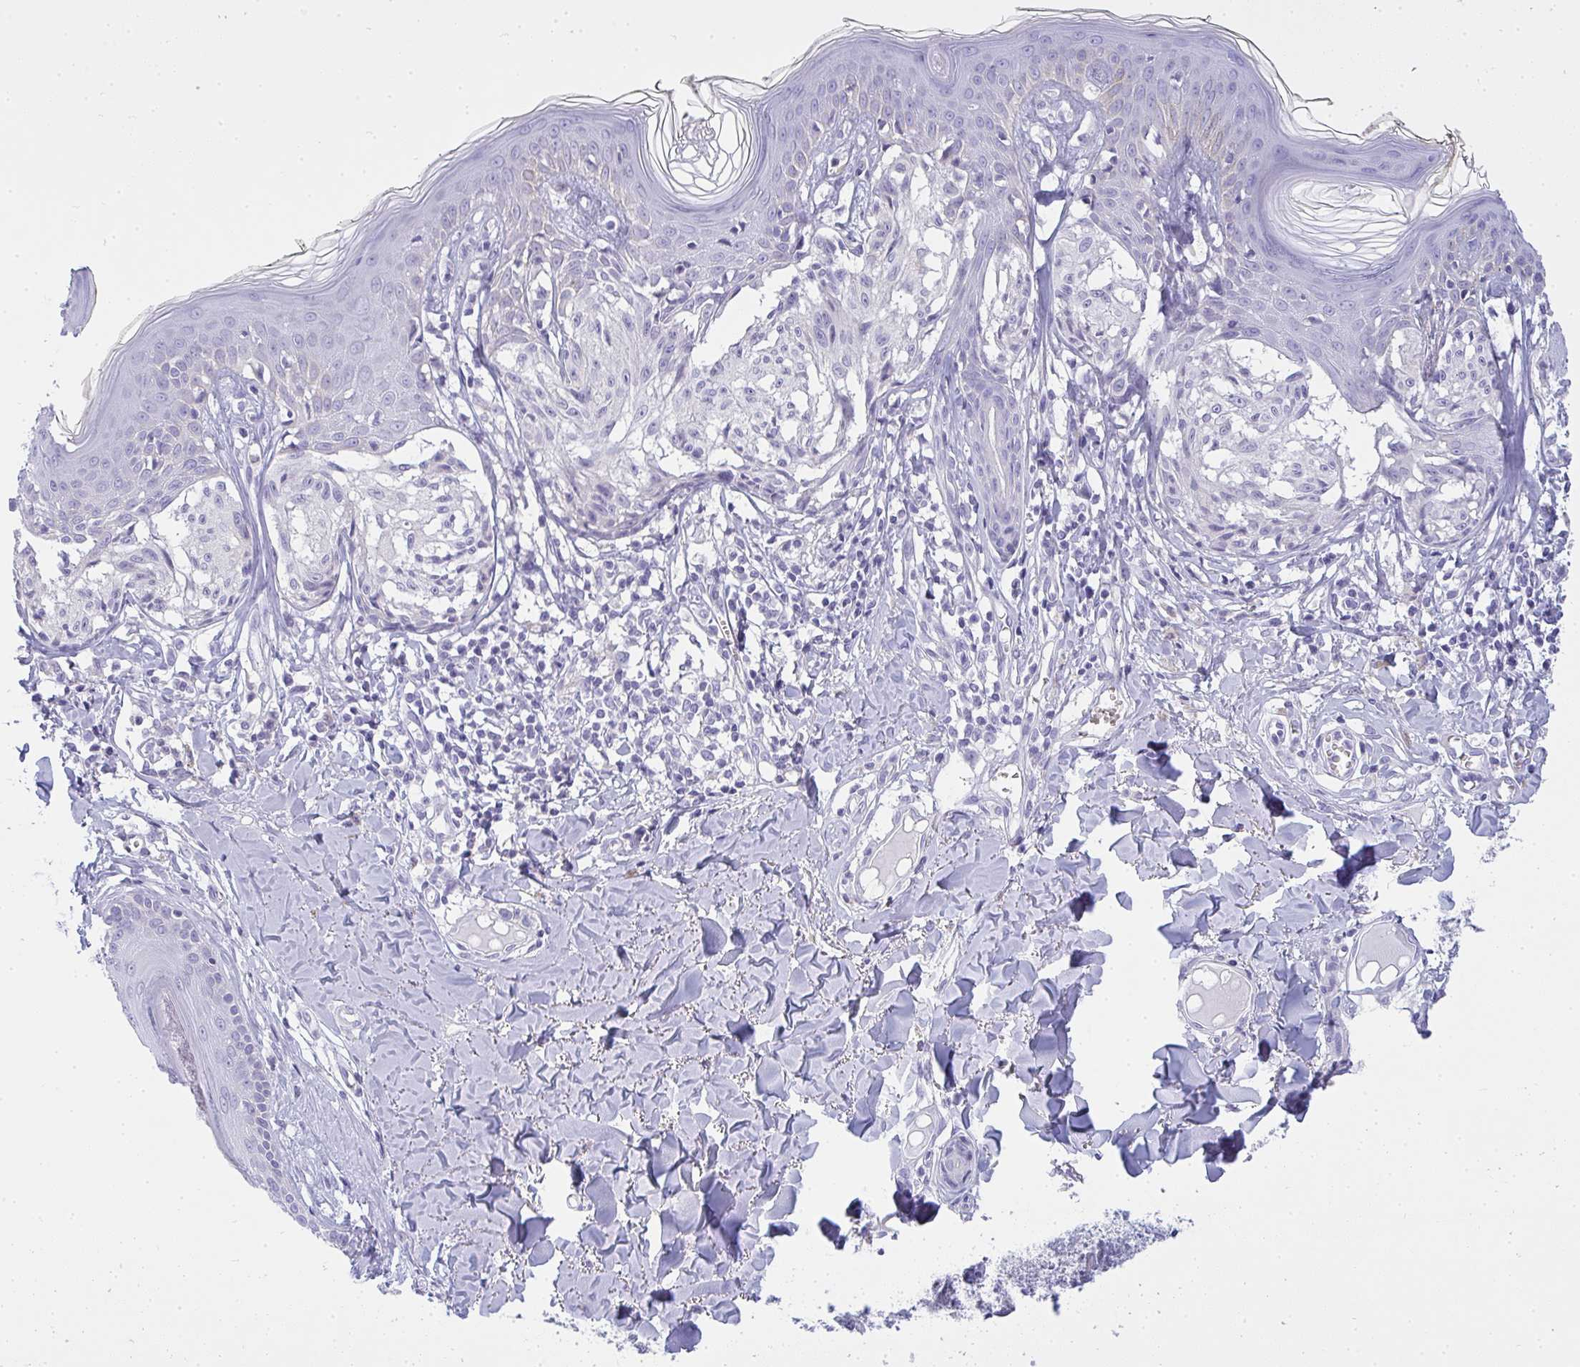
{"staining": {"intensity": "negative", "quantity": "none", "location": "none"}, "tissue": "melanoma", "cell_type": "Tumor cells", "image_type": "cancer", "snomed": [{"axis": "morphology", "description": "Malignant melanoma, NOS"}, {"axis": "topography", "description": "Skin"}], "caption": "Tumor cells show no significant expression in malignant melanoma. (DAB (3,3'-diaminobenzidine) IHC with hematoxylin counter stain).", "gene": "GSDMB", "patient": {"sex": "female", "age": 43}}